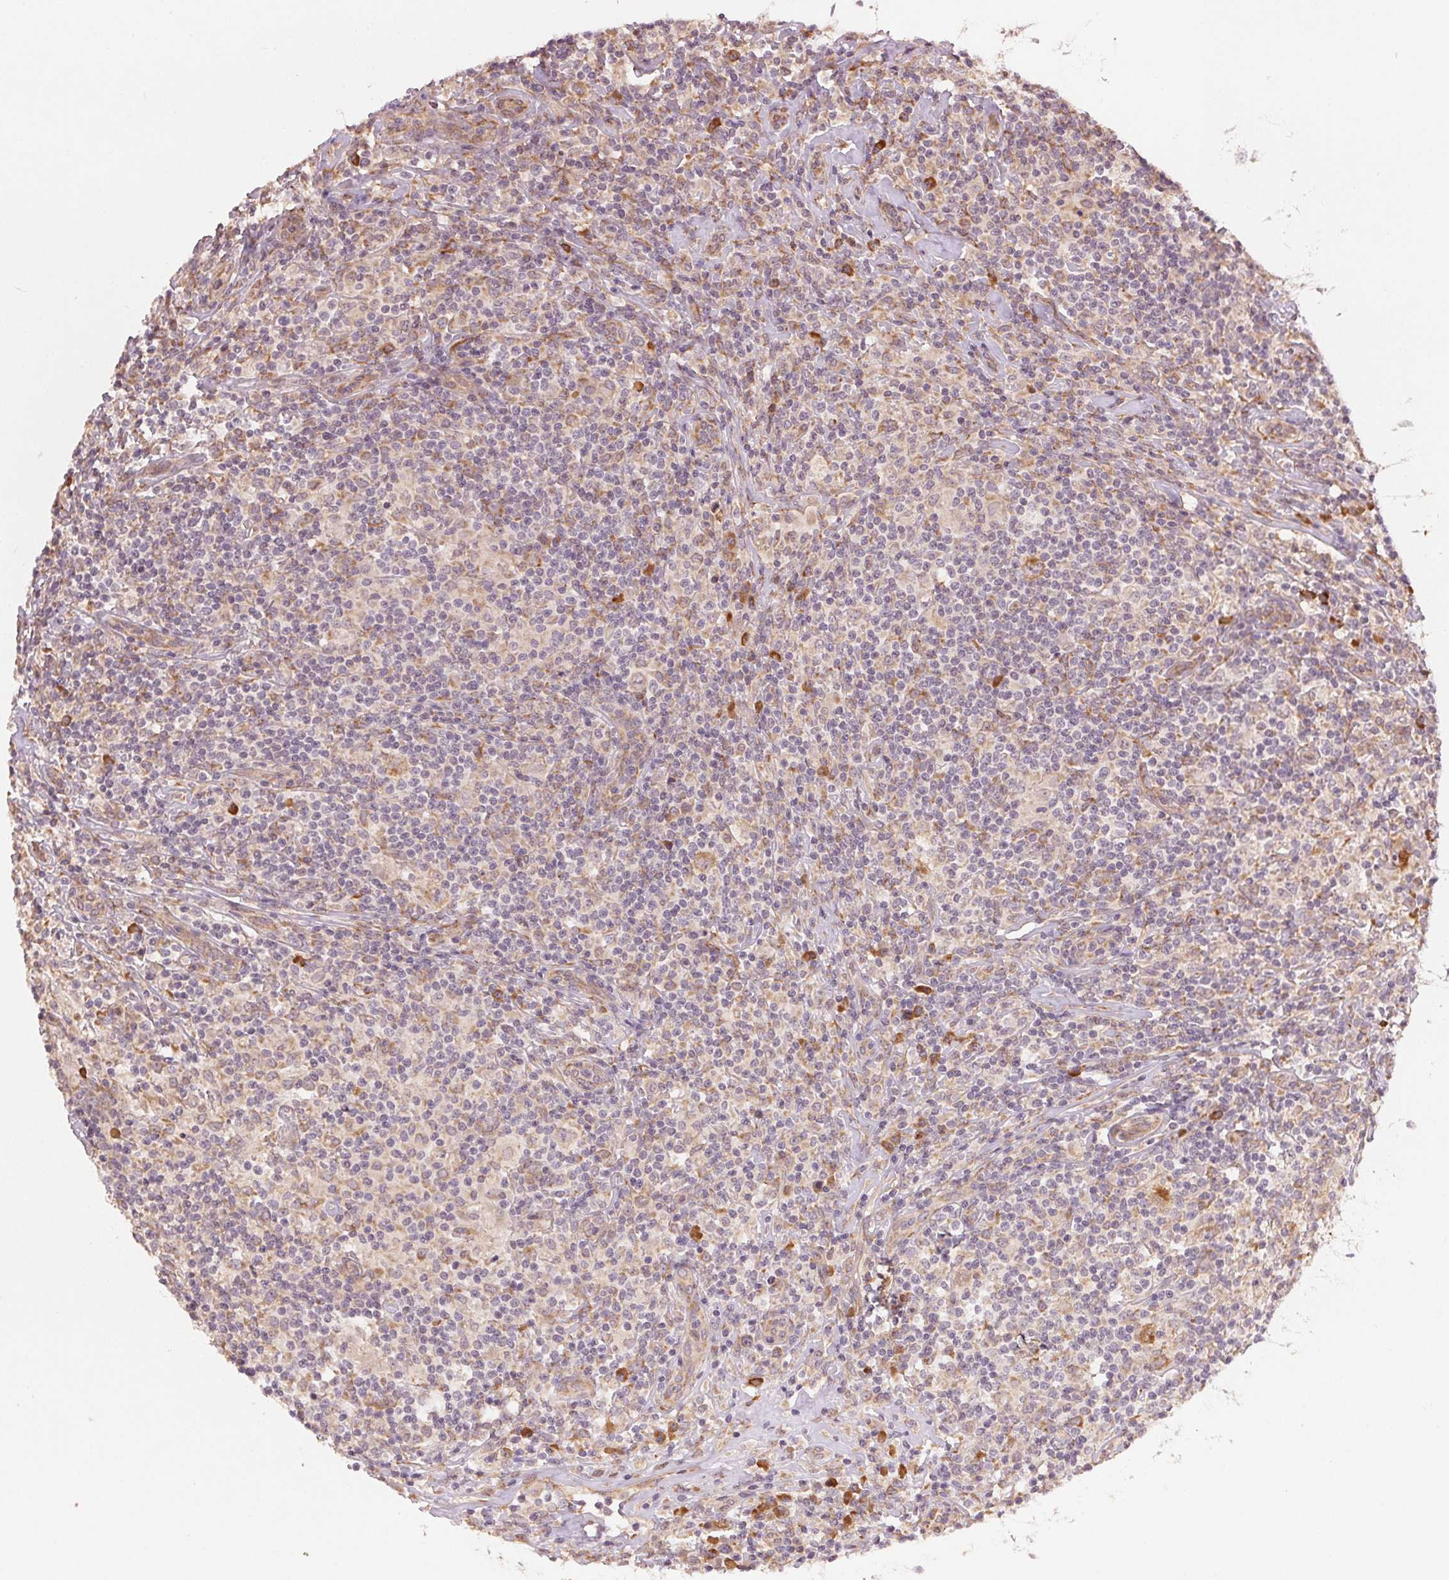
{"staining": {"intensity": "moderate", "quantity": "25%-75%", "location": "cytoplasmic/membranous"}, "tissue": "lymphoma", "cell_type": "Tumor cells", "image_type": "cancer", "snomed": [{"axis": "morphology", "description": "Hodgkin's disease, NOS"}, {"axis": "morphology", "description": "Hodgkin's lymphoma, nodular sclerosis"}, {"axis": "topography", "description": "Lymph node"}], "caption": "An image of human lymphoma stained for a protein displays moderate cytoplasmic/membranous brown staining in tumor cells. The protein of interest is stained brown, and the nuclei are stained in blue (DAB (3,3'-diaminobenzidine) IHC with brightfield microscopy, high magnification).", "gene": "SLC20A1", "patient": {"sex": "female", "age": 10}}